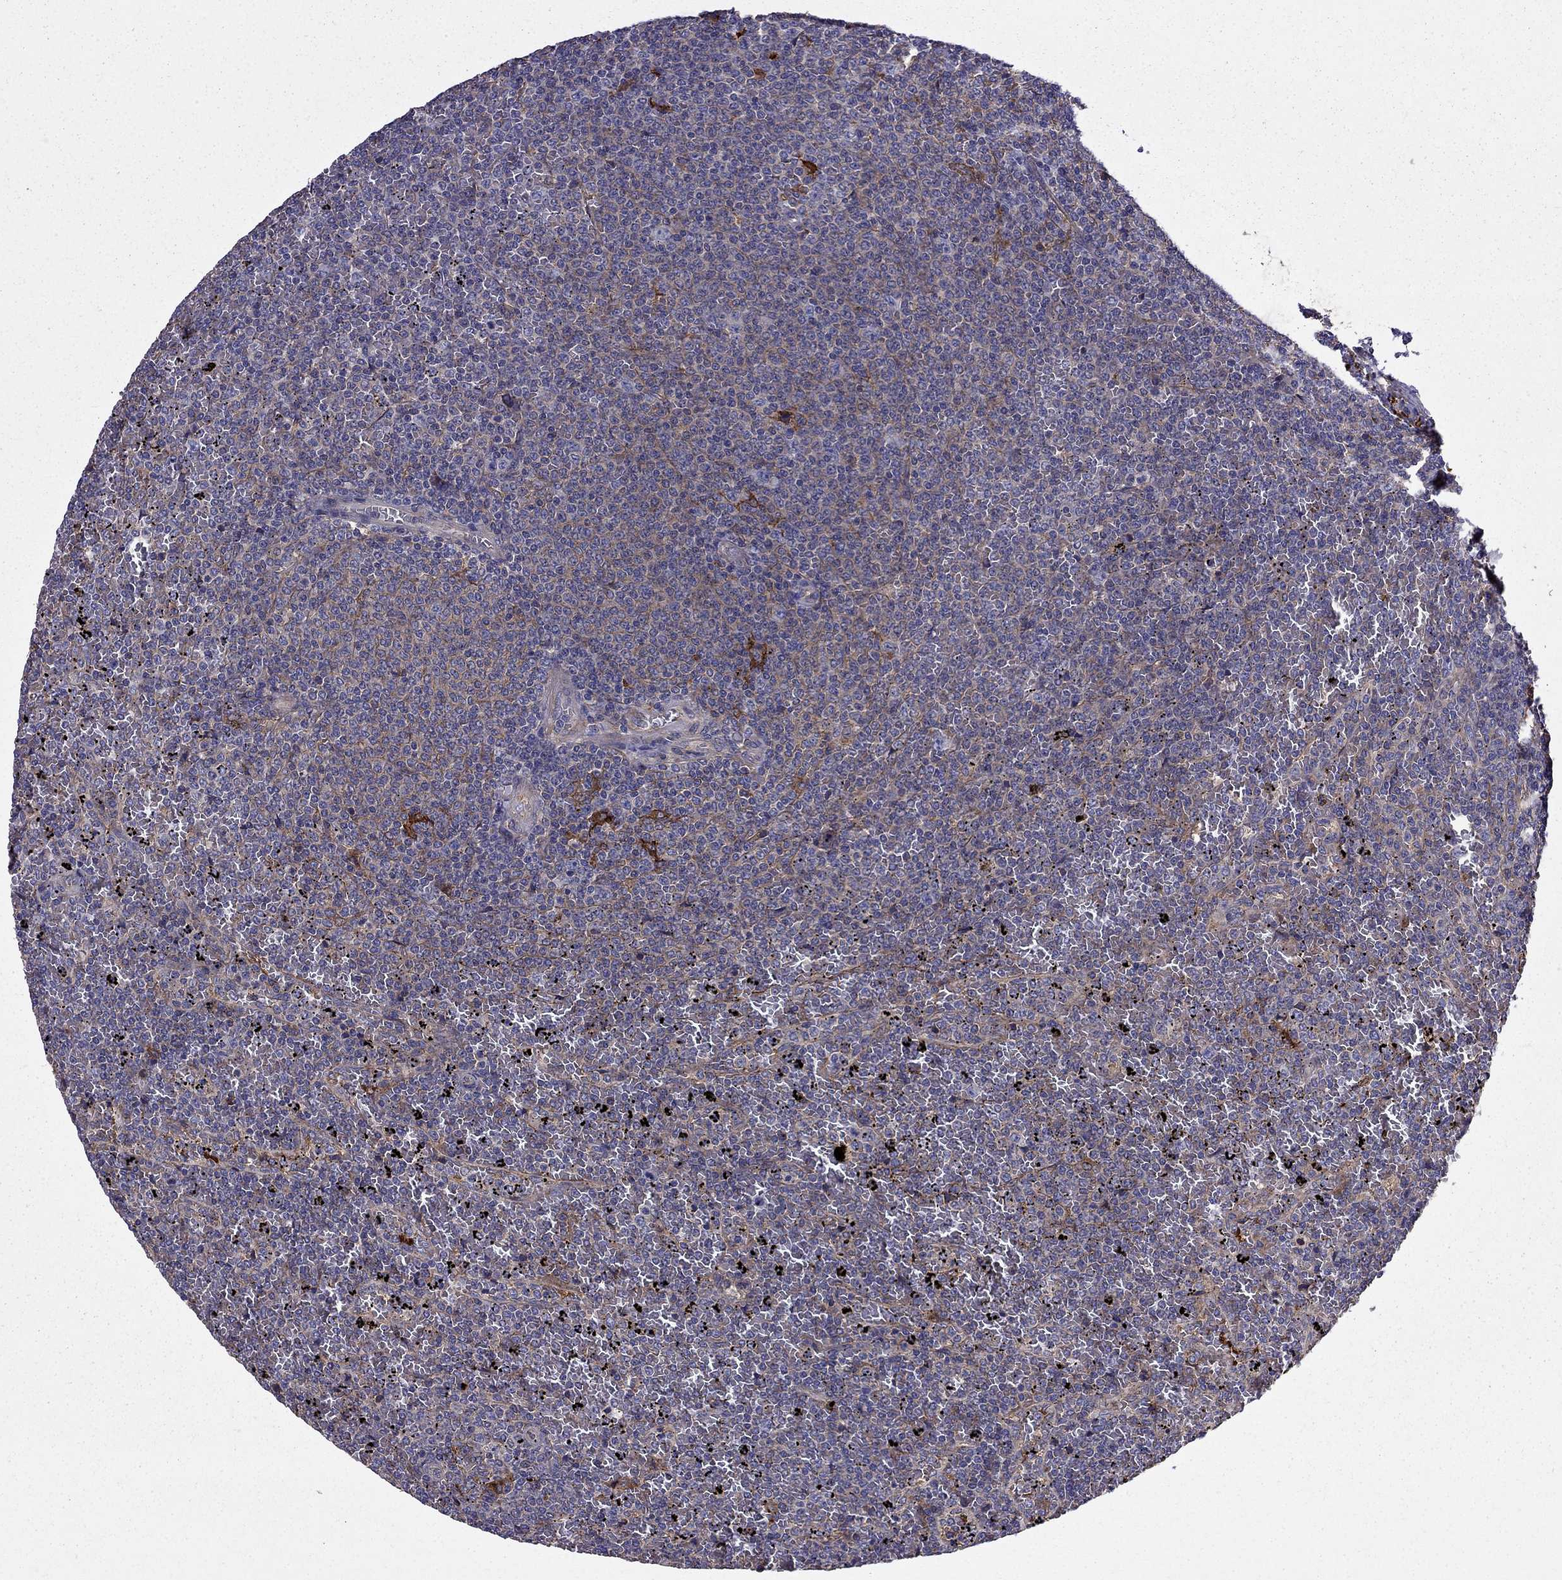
{"staining": {"intensity": "negative", "quantity": "none", "location": "none"}, "tissue": "lymphoma", "cell_type": "Tumor cells", "image_type": "cancer", "snomed": [{"axis": "morphology", "description": "Malignant lymphoma, non-Hodgkin's type, Low grade"}, {"axis": "topography", "description": "Spleen"}], "caption": "Immunohistochemistry (IHC) of low-grade malignant lymphoma, non-Hodgkin's type displays no positivity in tumor cells.", "gene": "ITGB1", "patient": {"sex": "female", "age": 77}}